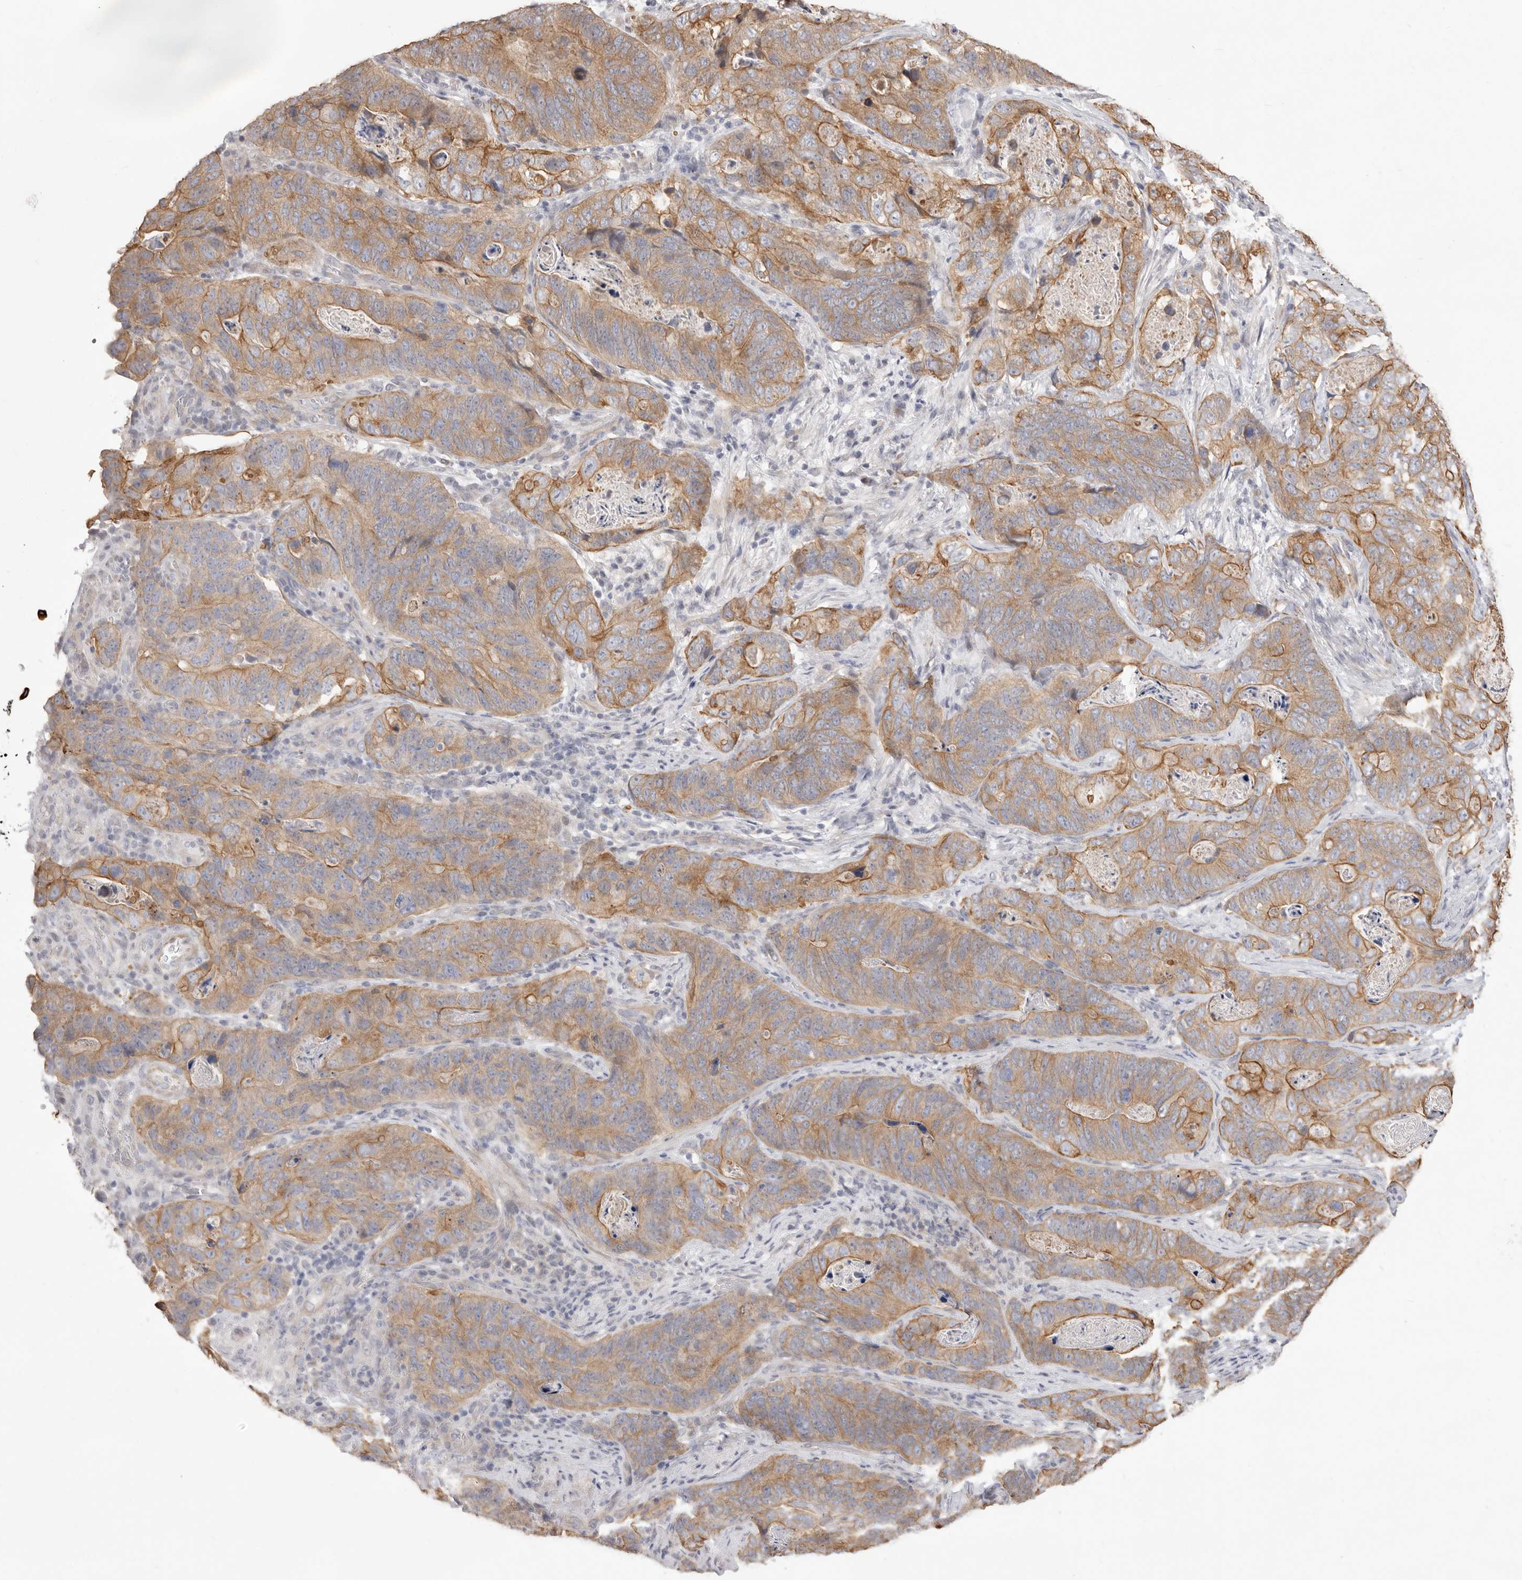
{"staining": {"intensity": "moderate", "quantity": ">75%", "location": "cytoplasmic/membranous"}, "tissue": "stomach cancer", "cell_type": "Tumor cells", "image_type": "cancer", "snomed": [{"axis": "morphology", "description": "Normal tissue, NOS"}, {"axis": "morphology", "description": "Adenocarcinoma, NOS"}, {"axis": "topography", "description": "Stomach"}], "caption": "Protein analysis of adenocarcinoma (stomach) tissue shows moderate cytoplasmic/membranous staining in approximately >75% of tumor cells.", "gene": "USH1C", "patient": {"sex": "female", "age": 89}}